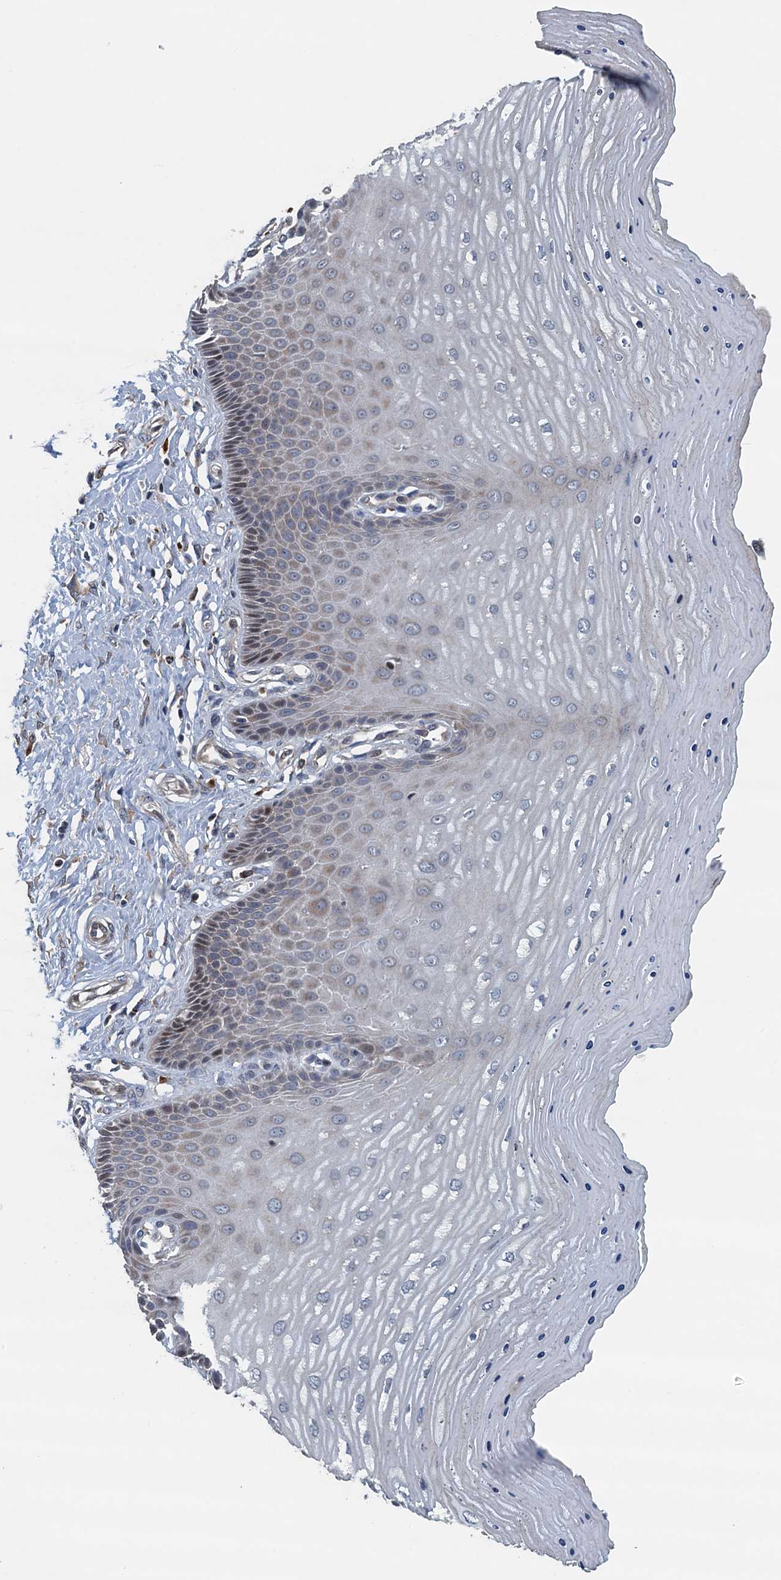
{"staining": {"intensity": "weak", "quantity": "<25%", "location": "cytoplasmic/membranous"}, "tissue": "cervix", "cell_type": "Squamous epithelial cells", "image_type": "normal", "snomed": [{"axis": "morphology", "description": "Normal tissue, NOS"}, {"axis": "topography", "description": "Cervix"}], "caption": "This micrograph is of benign cervix stained with immunohistochemistry to label a protein in brown with the nuclei are counter-stained blue. There is no positivity in squamous epithelial cells.", "gene": "AGRN", "patient": {"sex": "female", "age": 55}}